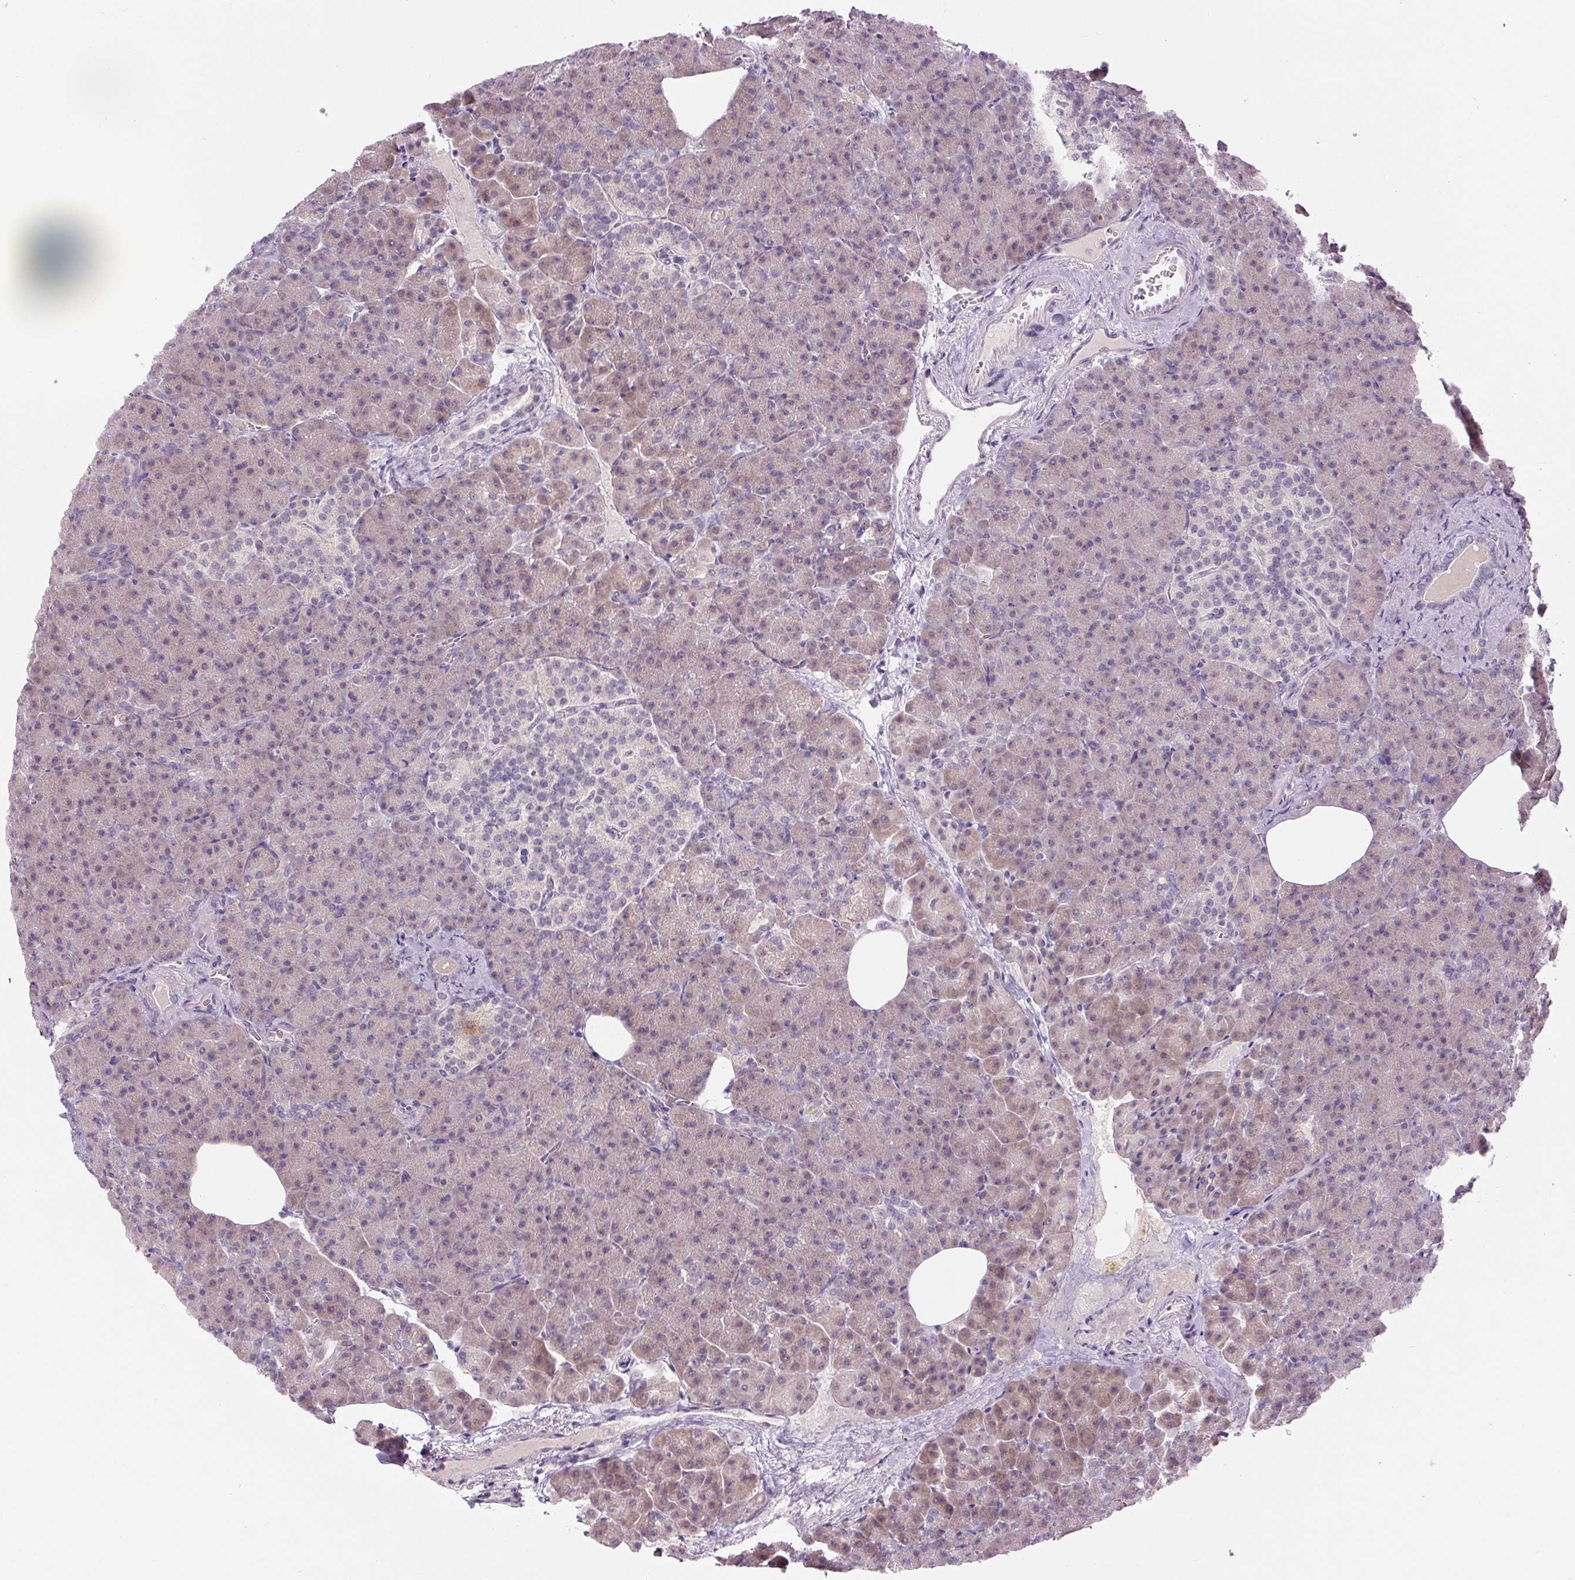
{"staining": {"intensity": "weak", "quantity": "25%-75%", "location": "cytoplasmic/membranous"}, "tissue": "pancreas", "cell_type": "Exocrine glandular cells", "image_type": "normal", "snomed": [{"axis": "morphology", "description": "Normal tissue, NOS"}, {"axis": "topography", "description": "Pancreas"}], "caption": "This image displays benign pancreas stained with IHC to label a protein in brown. The cytoplasmic/membranous of exocrine glandular cells show weak positivity for the protein. Nuclei are counter-stained blue.", "gene": "FABP7", "patient": {"sex": "female", "age": 74}}